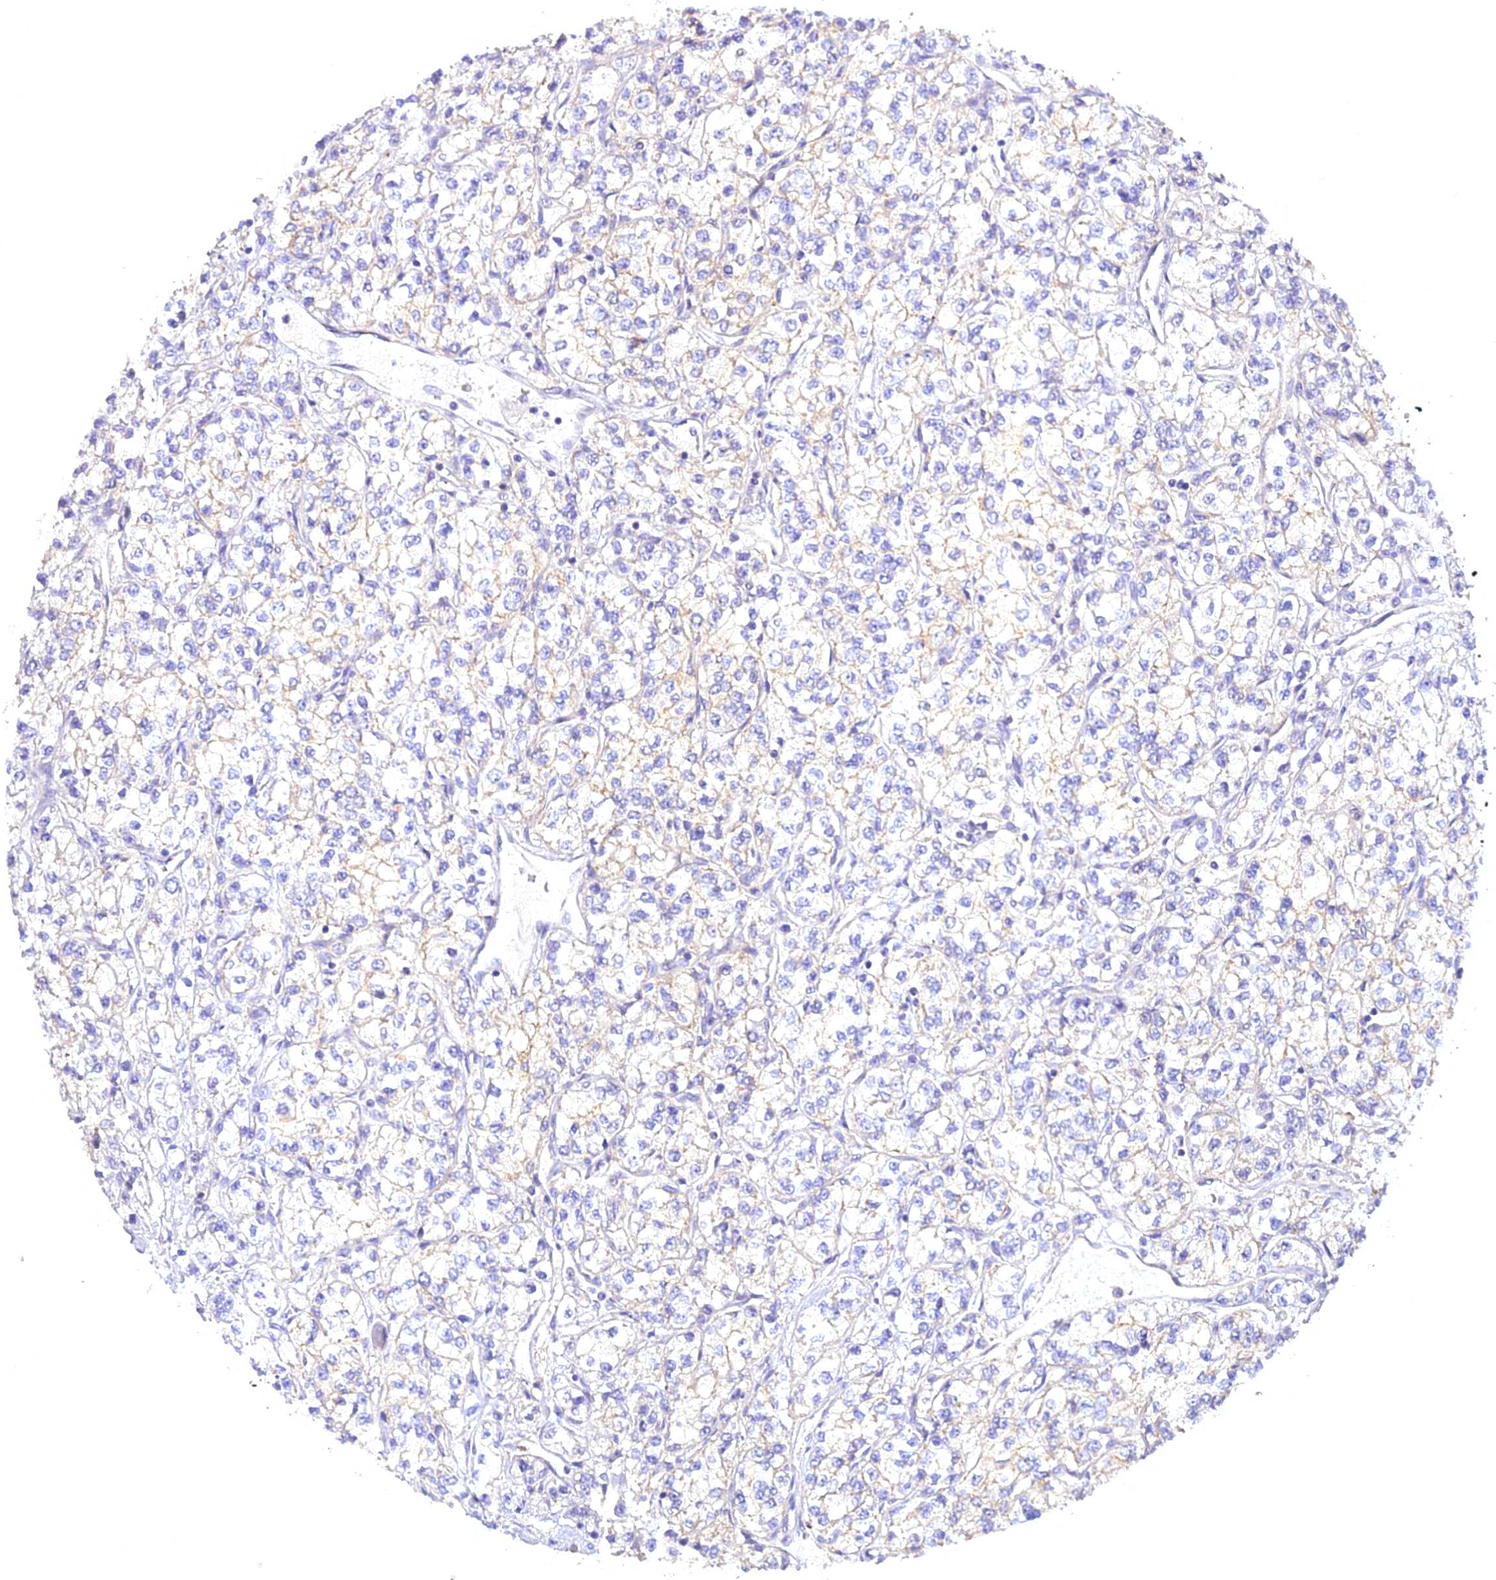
{"staining": {"intensity": "negative", "quantity": "none", "location": "none"}, "tissue": "renal cancer", "cell_type": "Tumor cells", "image_type": "cancer", "snomed": [{"axis": "morphology", "description": "Adenocarcinoma, NOS"}, {"axis": "topography", "description": "Kidney"}], "caption": "A micrograph of human adenocarcinoma (renal) is negative for staining in tumor cells. (IHC, brightfield microscopy, high magnification).", "gene": "CENPV", "patient": {"sex": "male", "age": 80}}